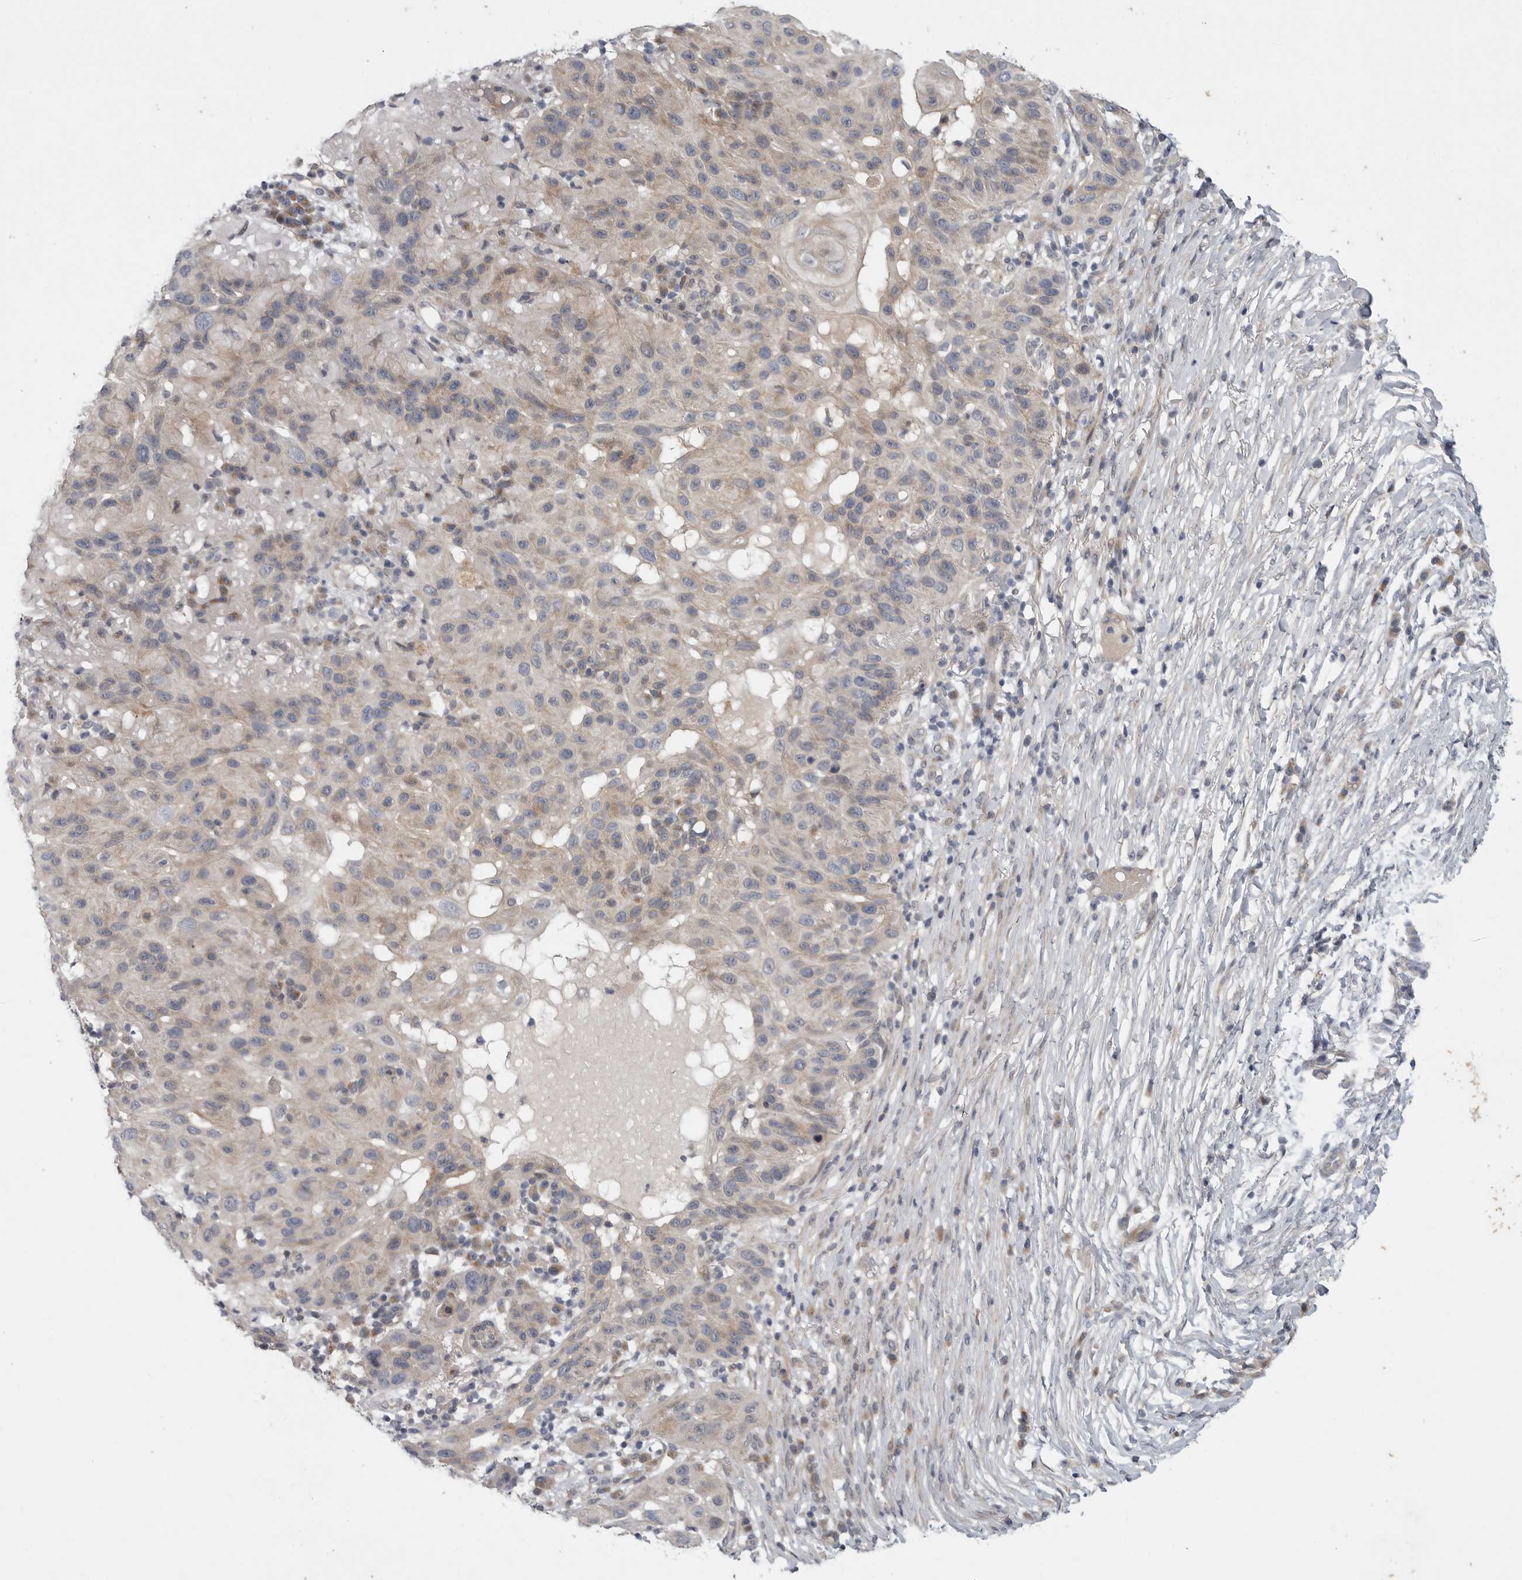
{"staining": {"intensity": "weak", "quantity": "25%-75%", "location": "cytoplasmic/membranous"}, "tissue": "skin cancer", "cell_type": "Tumor cells", "image_type": "cancer", "snomed": [{"axis": "morphology", "description": "Normal tissue, NOS"}, {"axis": "morphology", "description": "Squamous cell carcinoma, NOS"}, {"axis": "topography", "description": "Skin"}], "caption": "High-magnification brightfield microscopy of squamous cell carcinoma (skin) stained with DAB (brown) and counterstained with hematoxylin (blue). tumor cells exhibit weak cytoplasmic/membranous staining is appreciated in about25%-75% of cells.", "gene": "FBXO43", "patient": {"sex": "female", "age": 96}}